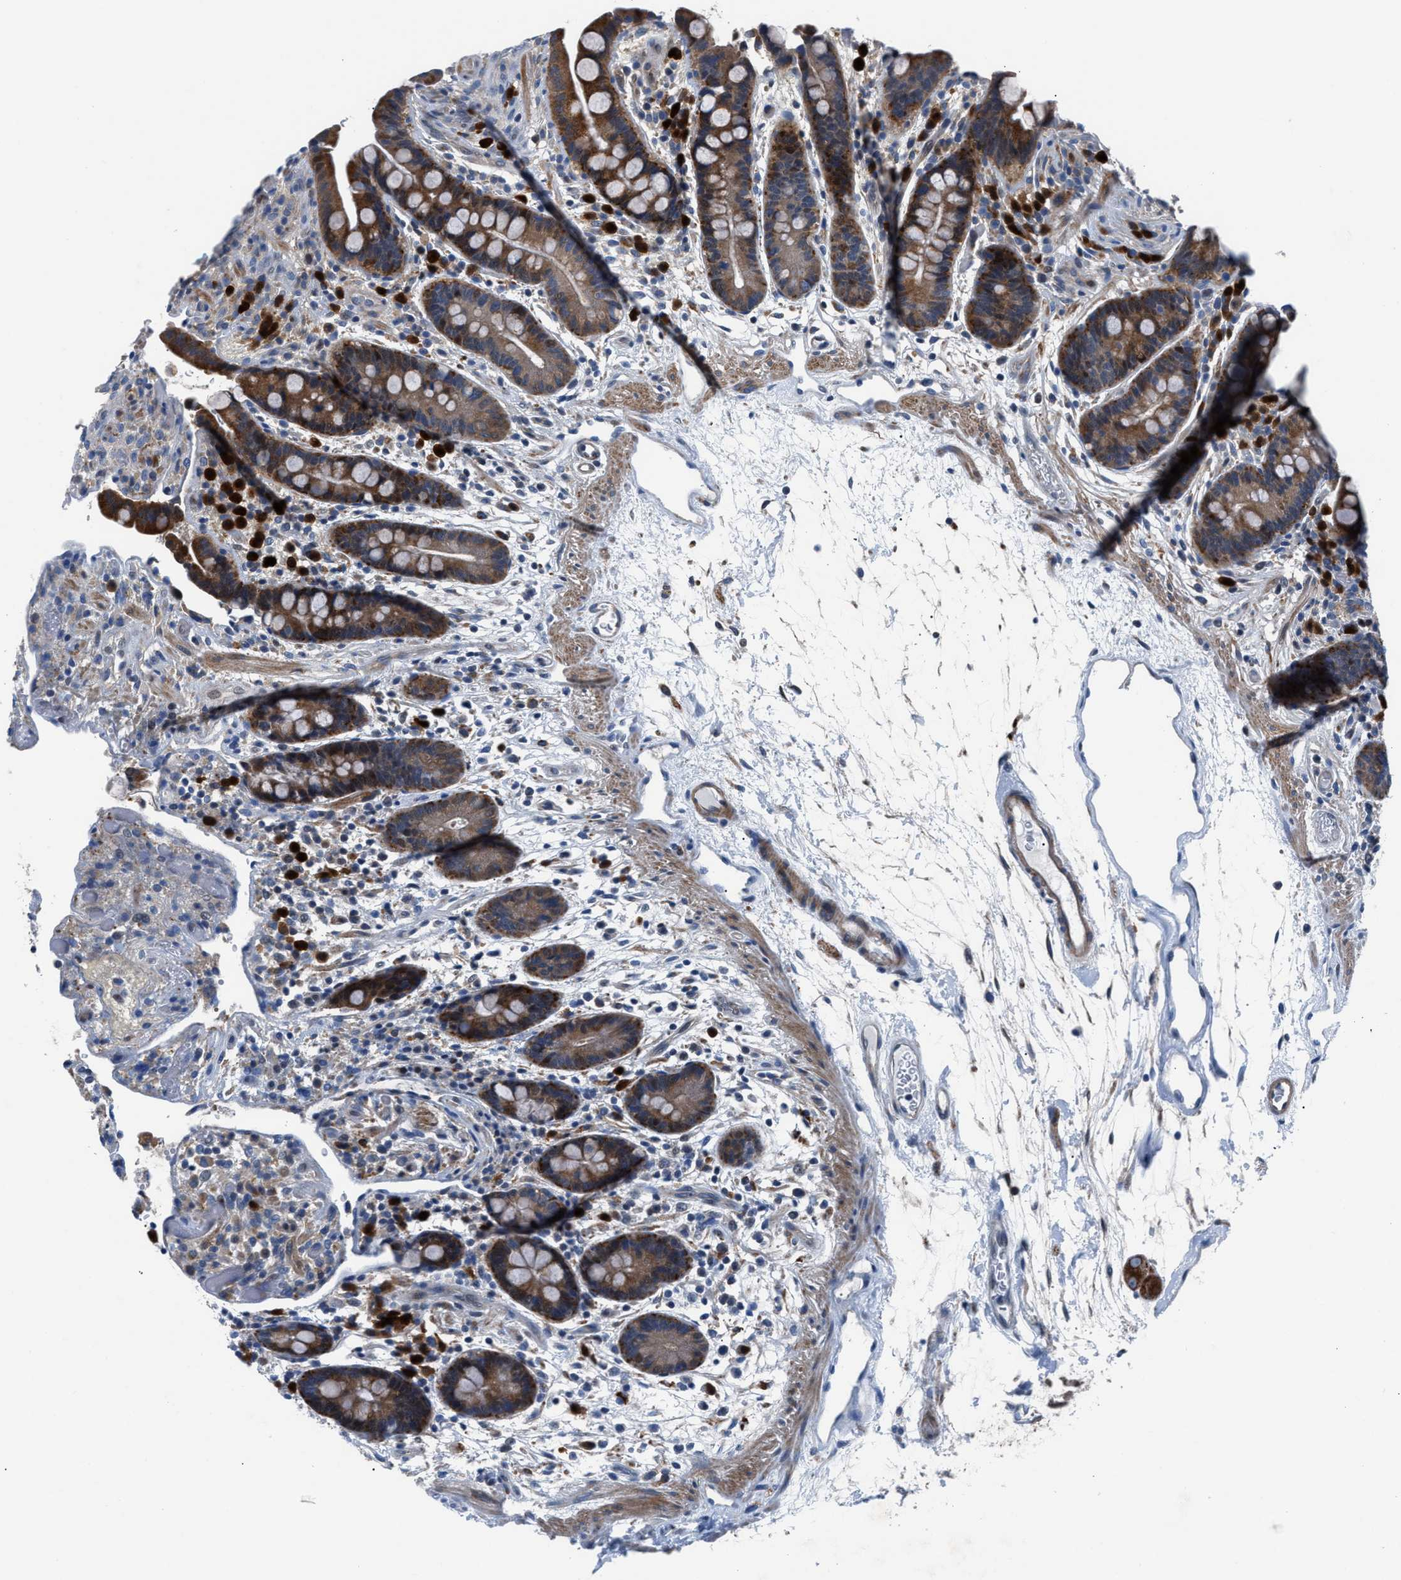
{"staining": {"intensity": "weak", "quantity": "25%-75%", "location": "cytoplasmic/membranous"}, "tissue": "colon", "cell_type": "Endothelial cells", "image_type": "normal", "snomed": [{"axis": "morphology", "description": "Normal tissue, NOS"}, {"axis": "topography", "description": "Colon"}], "caption": "Immunohistochemistry (IHC) of unremarkable human colon demonstrates low levels of weak cytoplasmic/membranous positivity in approximately 25%-75% of endothelial cells. Nuclei are stained in blue.", "gene": "UAP1", "patient": {"sex": "male", "age": 73}}